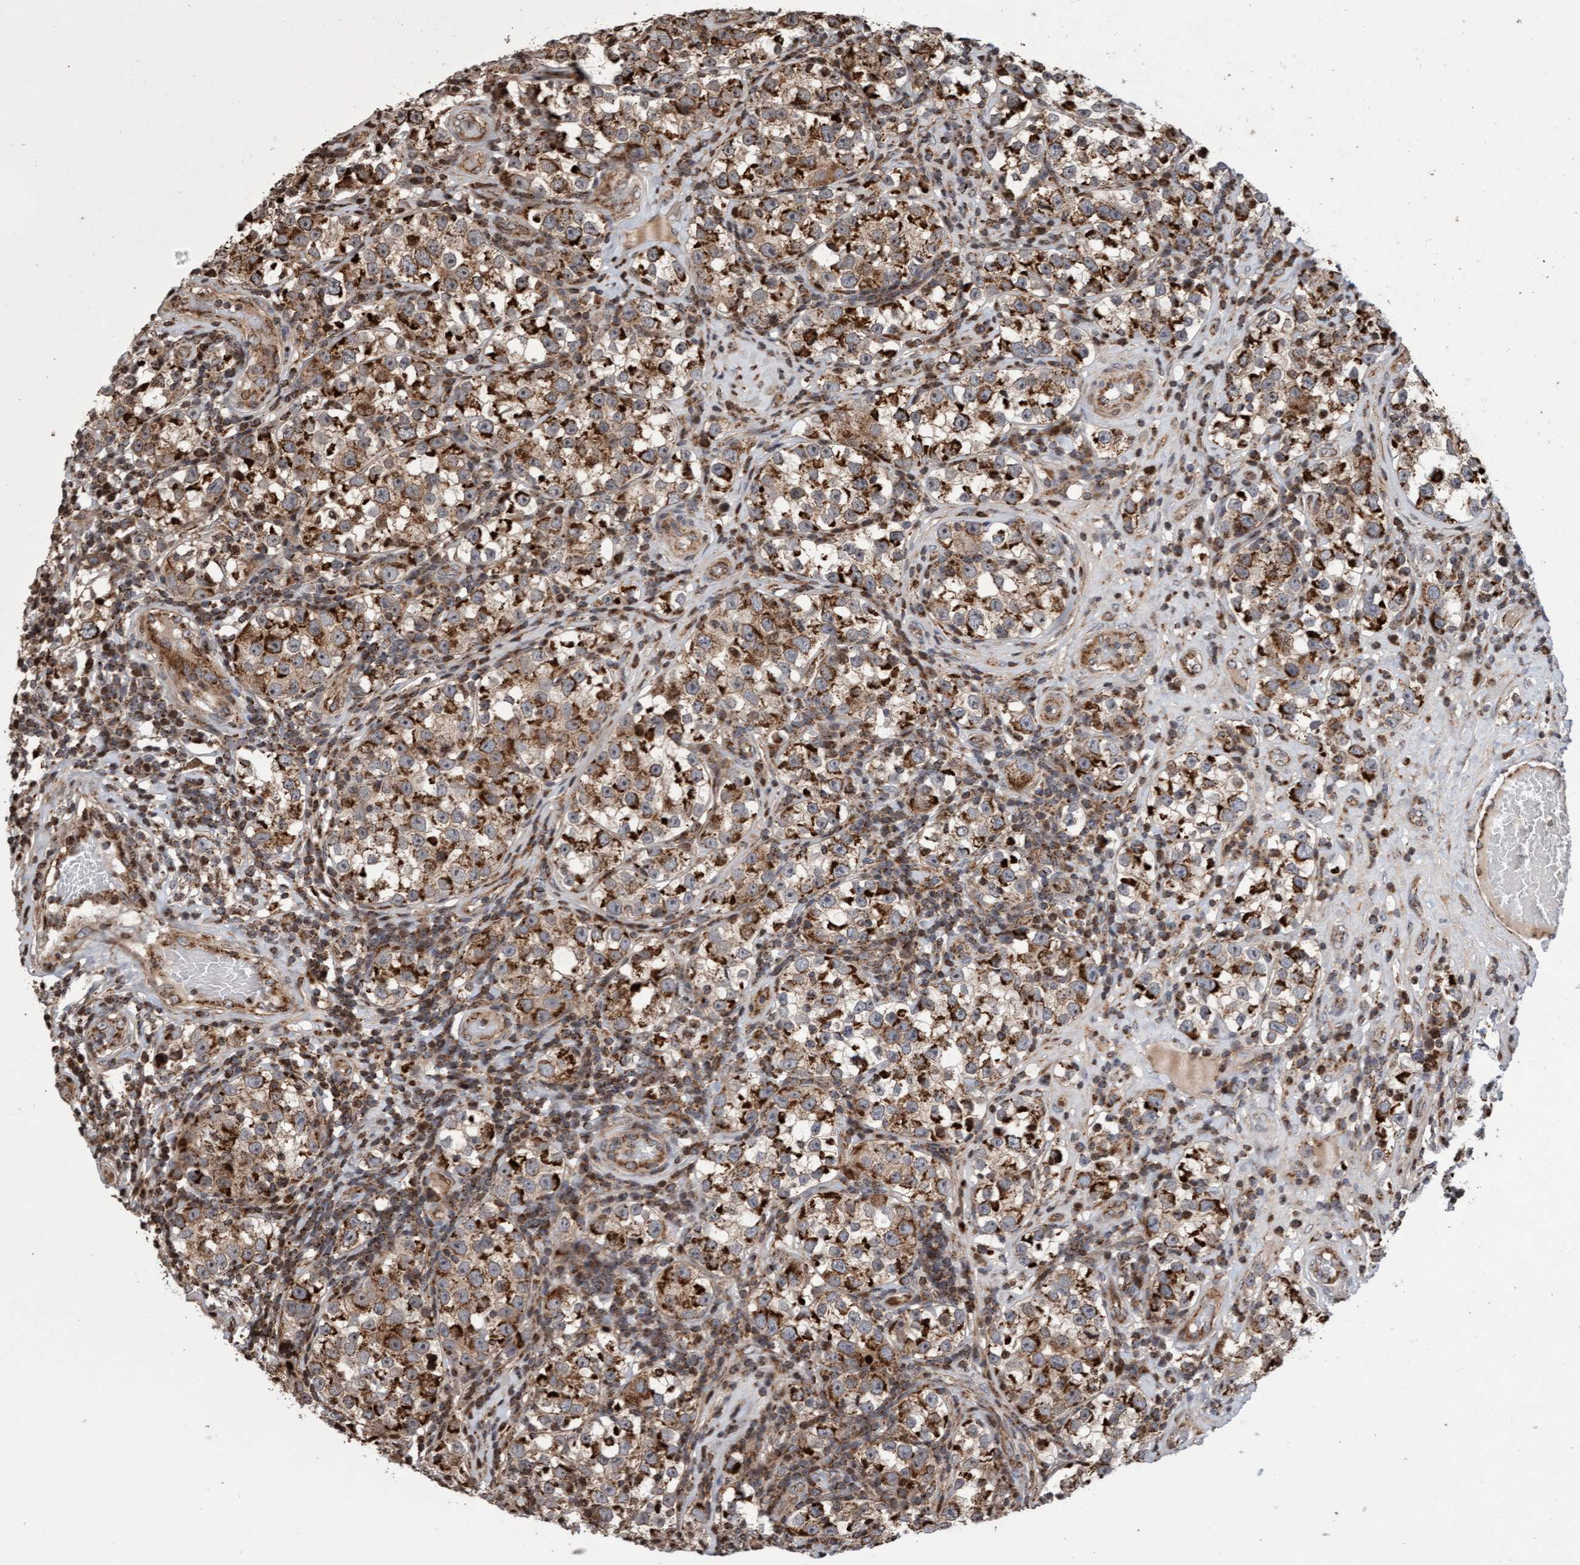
{"staining": {"intensity": "moderate", "quantity": ">75%", "location": "cytoplasmic/membranous"}, "tissue": "testis cancer", "cell_type": "Tumor cells", "image_type": "cancer", "snomed": [{"axis": "morphology", "description": "Normal tissue, NOS"}, {"axis": "morphology", "description": "Seminoma, NOS"}, {"axis": "topography", "description": "Testis"}], "caption": "Seminoma (testis) tissue shows moderate cytoplasmic/membranous positivity in about >75% of tumor cells The staining is performed using DAB (3,3'-diaminobenzidine) brown chromogen to label protein expression. The nuclei are counter-stained blue using hematoxylin.", "gene": "PECR", "patient": {"sex": "male", "age": 43}}